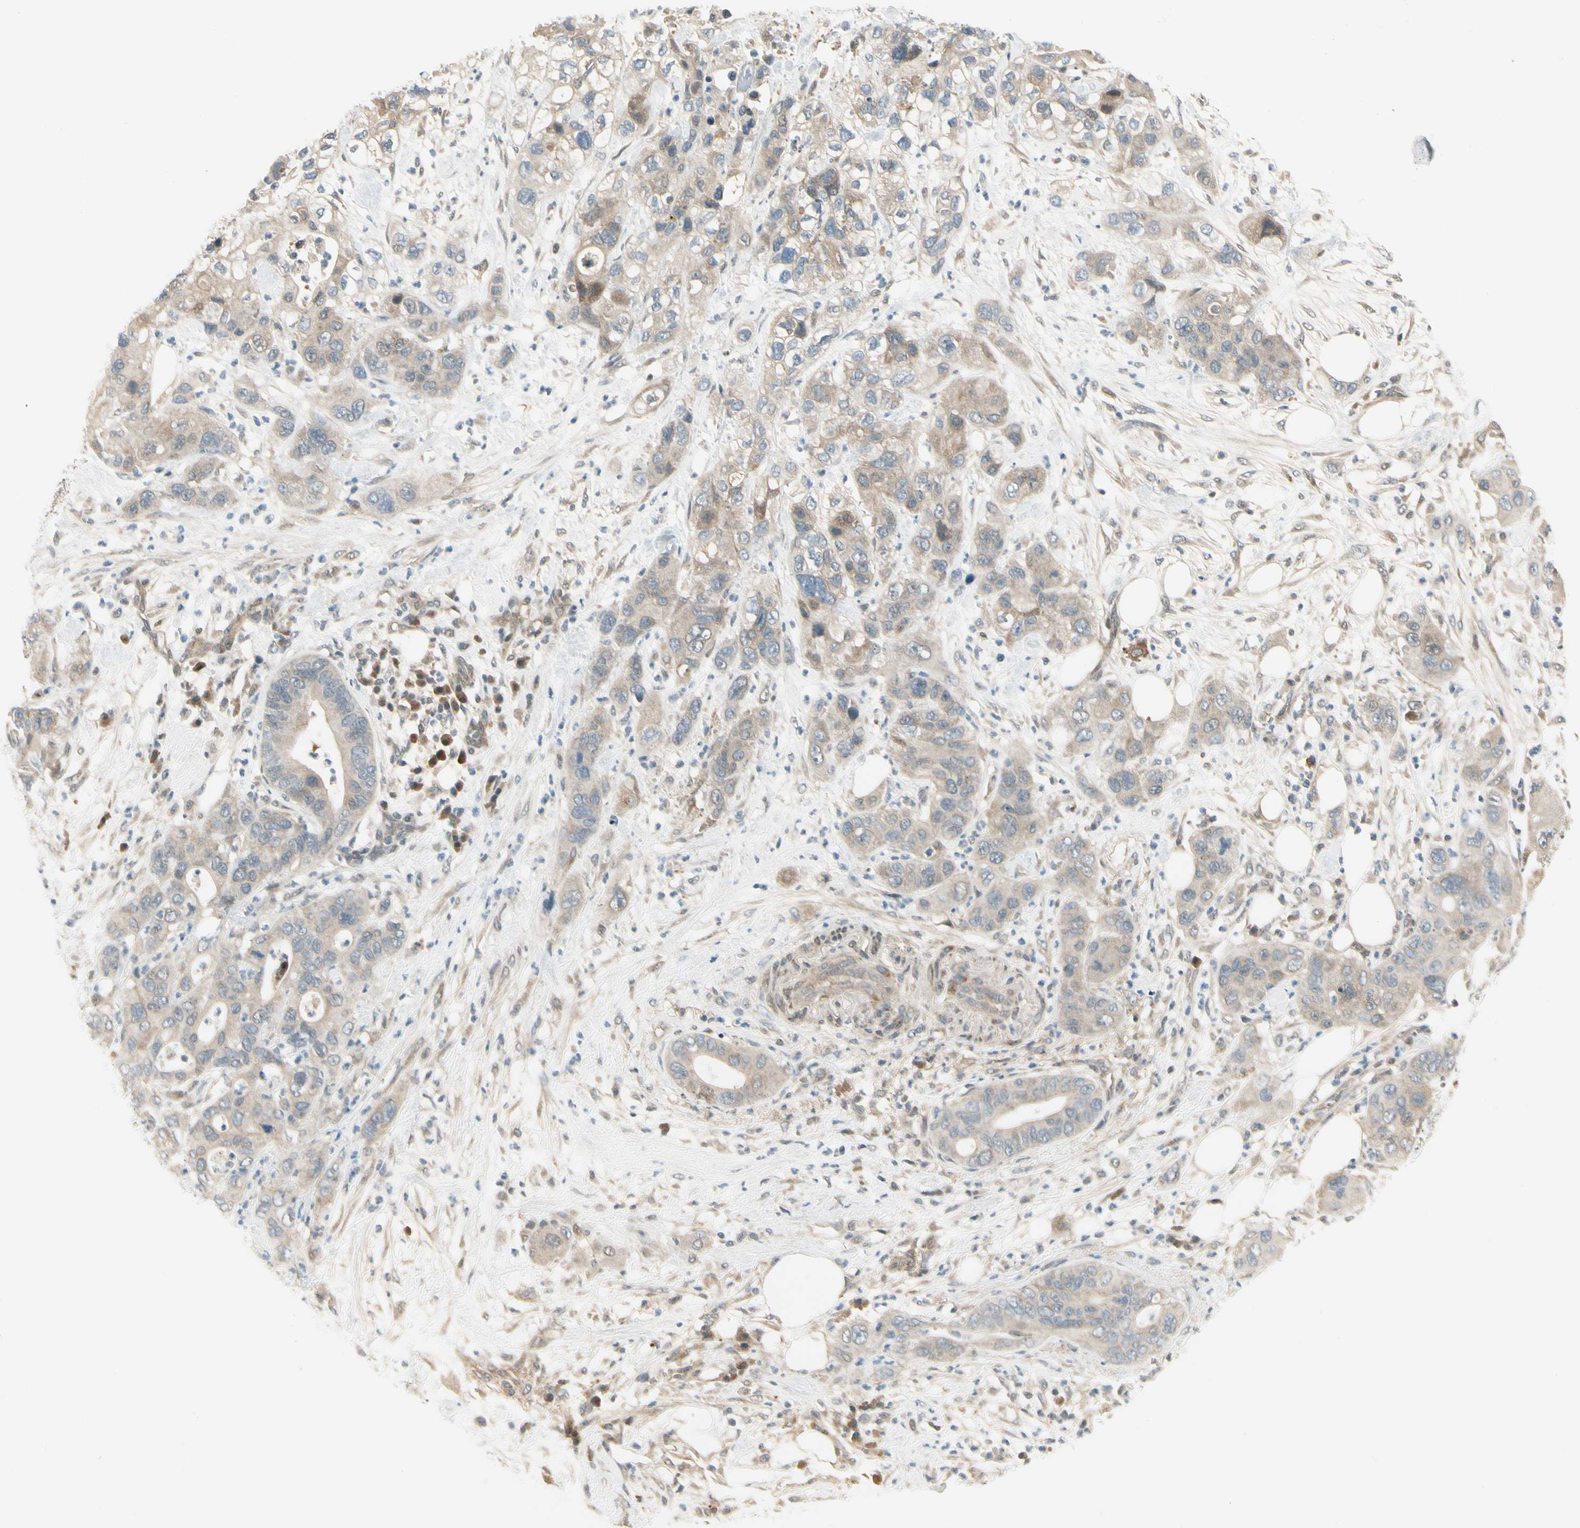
{"staining": {"intensity": "weak", "quantity": ">75%", "location": "cytoplasmic/membranous"}, "tissue": "pancreatic cancer", "cell_type": "Tumor cells", "image_type": "cancer", "snomed": [{"axis": "morphology", "description": "Adenocarcinoma, NOS"}, {"axis": "topography", "description": "Pancreas"}], "caption": "Pancreatic cancer was stained to show a protein in brown. There is low levels of weak cytoplasmic/membranous positivity in approximately >75% of tumor cells. (DAB (3,3'-diaminobenzidine) = brown stain, brightfield microscopy at high magnification).", "gene": "EPHB3", "patient": {"sex": "female", "age": 71}}